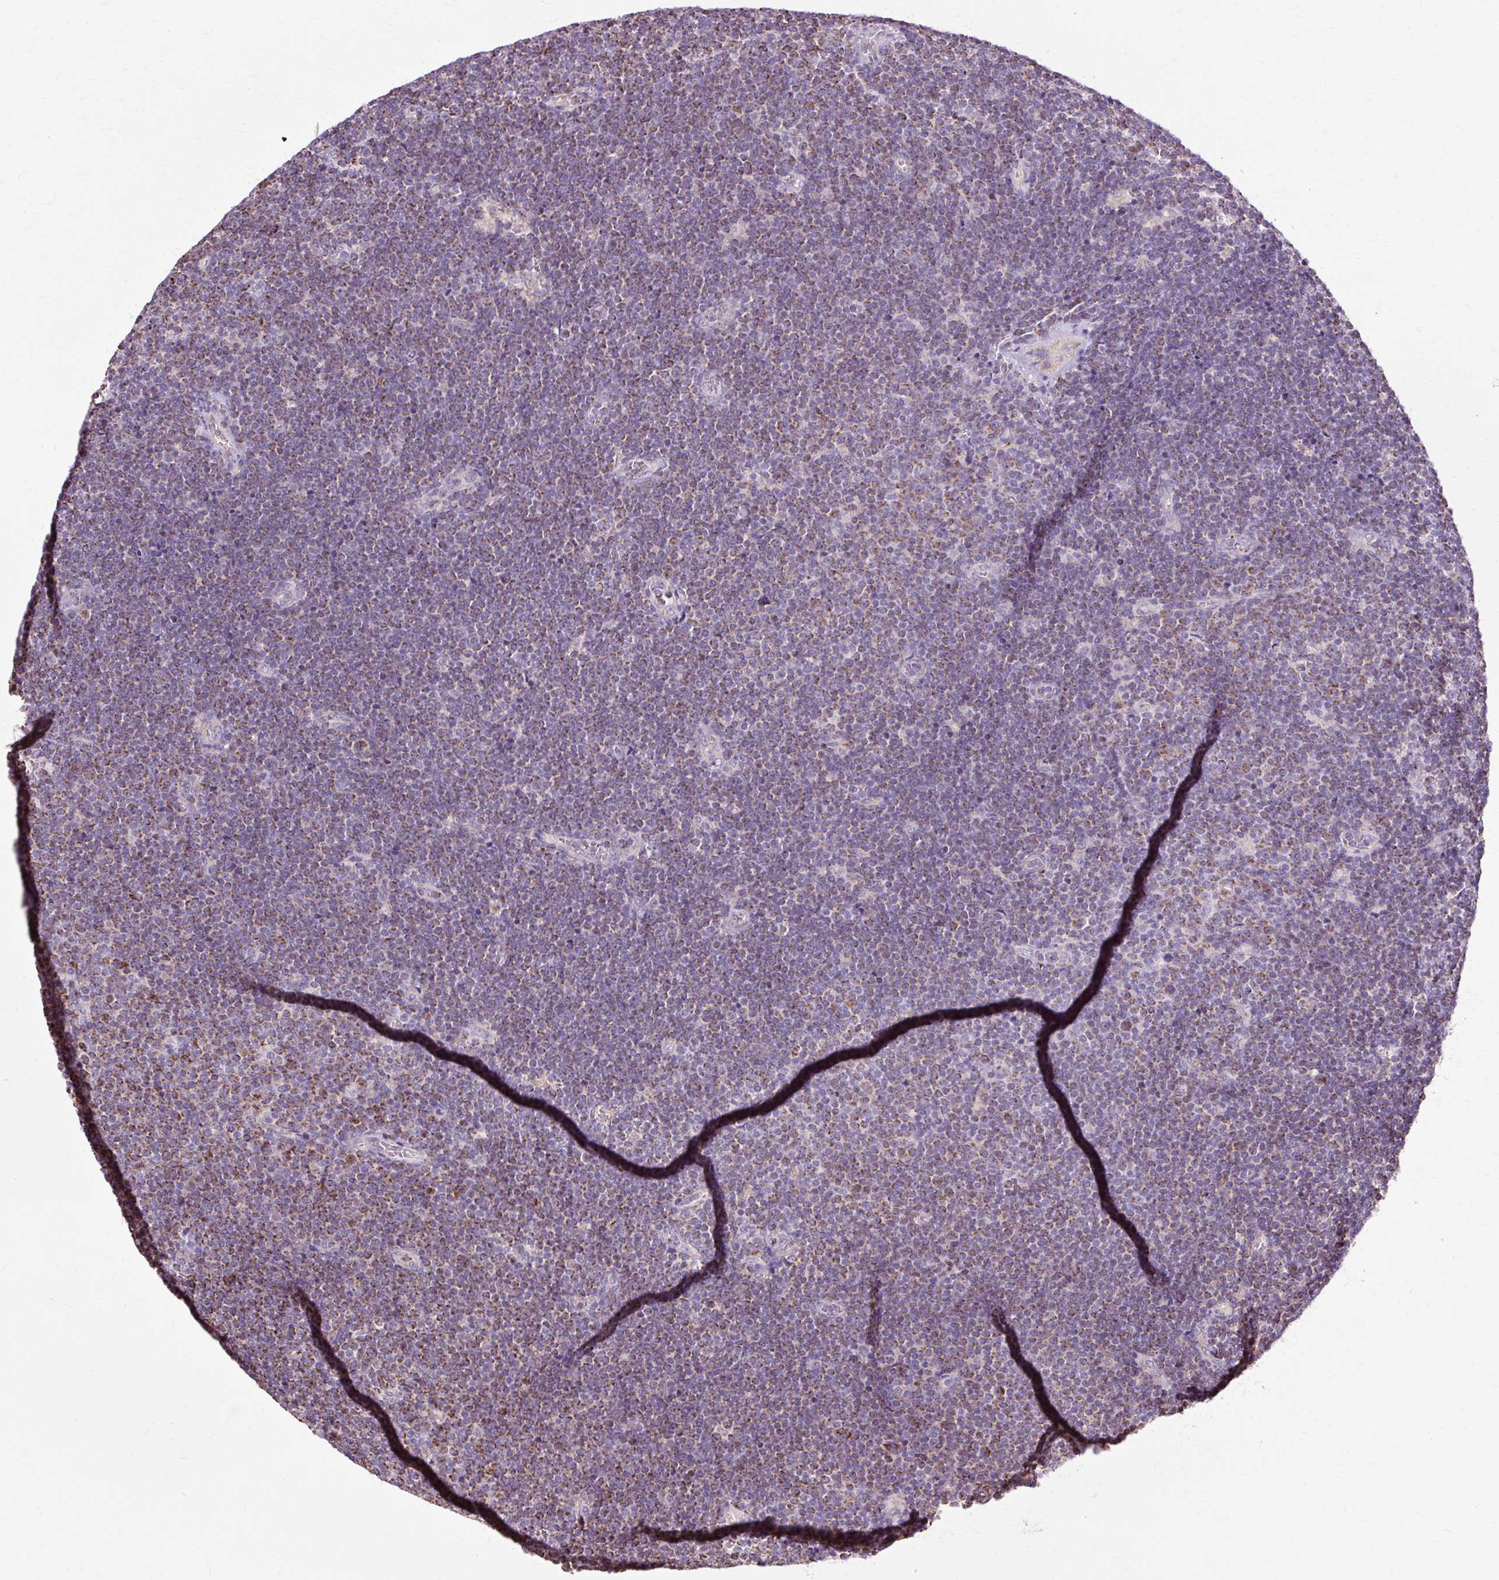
{"staining": {"intensity": "moderate", "quantity": ">75%", "location": "cytoplasmic/membranous"}, "tissue": "lymphoma", "cell_type": "Tumor cells", "image_type": "cancer", "snomed": [{"axis": "morphology", "description": "Malignant lymphoma, non-Hodgkin's type, Low grade"}, {"axis": "topography", "description": "Lymph node"}], "caption": "Protein expression analysis of human lymphoma reveals moderate cytoplasmic/membranous staining in about >75% of tumor cells.", "gene": "PDZD2", "patient": {"sex": "male", "age": 48}}